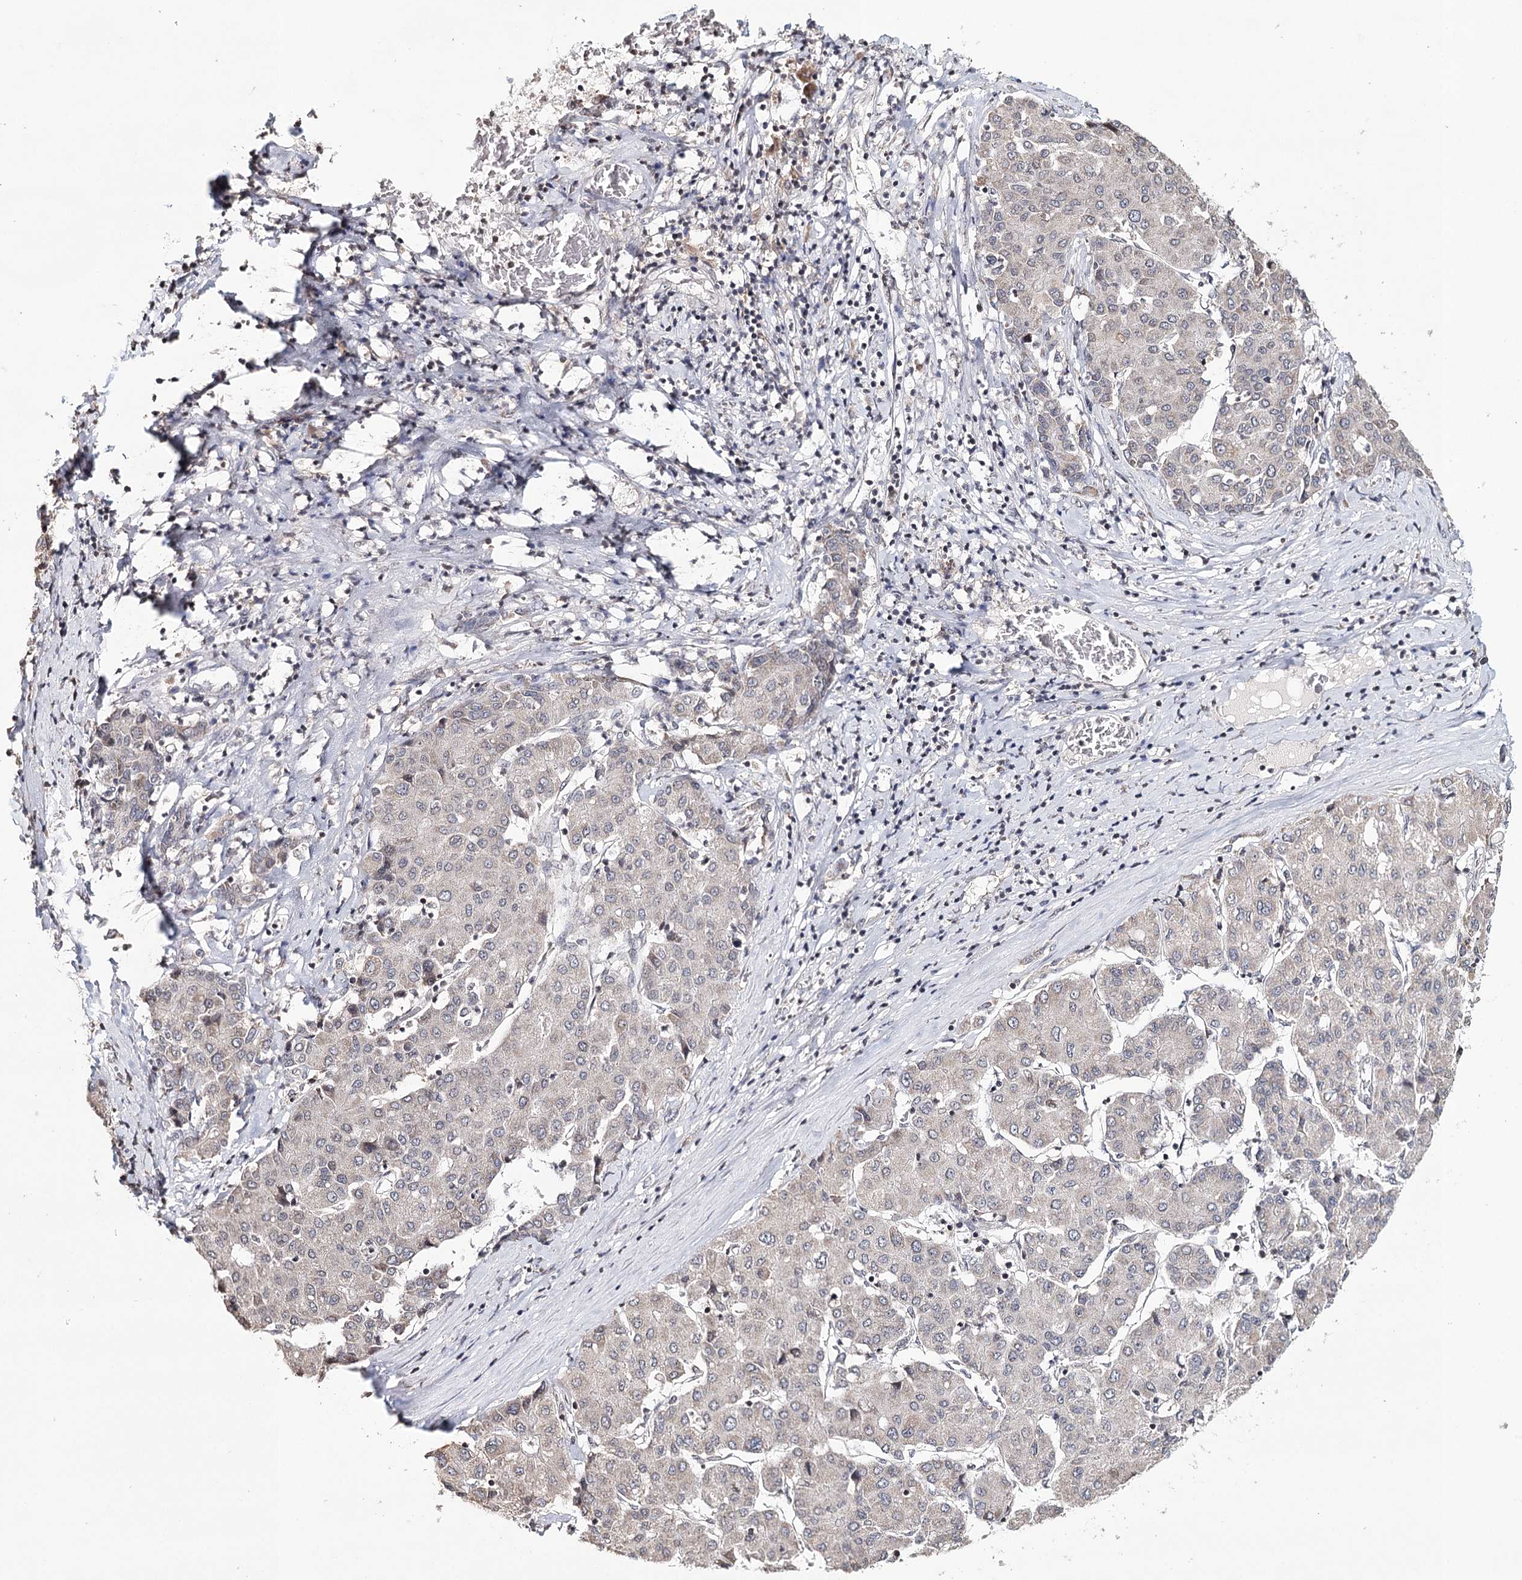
{"staining": {"intensity": "negative", "quantity": "none", "location": "none"}, "tissue": "liver cancer", "cell_type": "Tumor cells", "image_type": "cancer", "snomed": [{"axis": "morphology", "description": "Carcinoma, Hepatocellular, NOS"}, {"axis": "topography", "description": "Liver"}], "caption": "An image of liver cancer stained for a protein reveals no brown staining in tumor cells. (DAB (3,3'-diaminobenzidine) immunohistochemistry visualized using brightfield microscopy, high magnification).", "gene": "ICOS", "patient": {"sex": "male", "age": 65}}